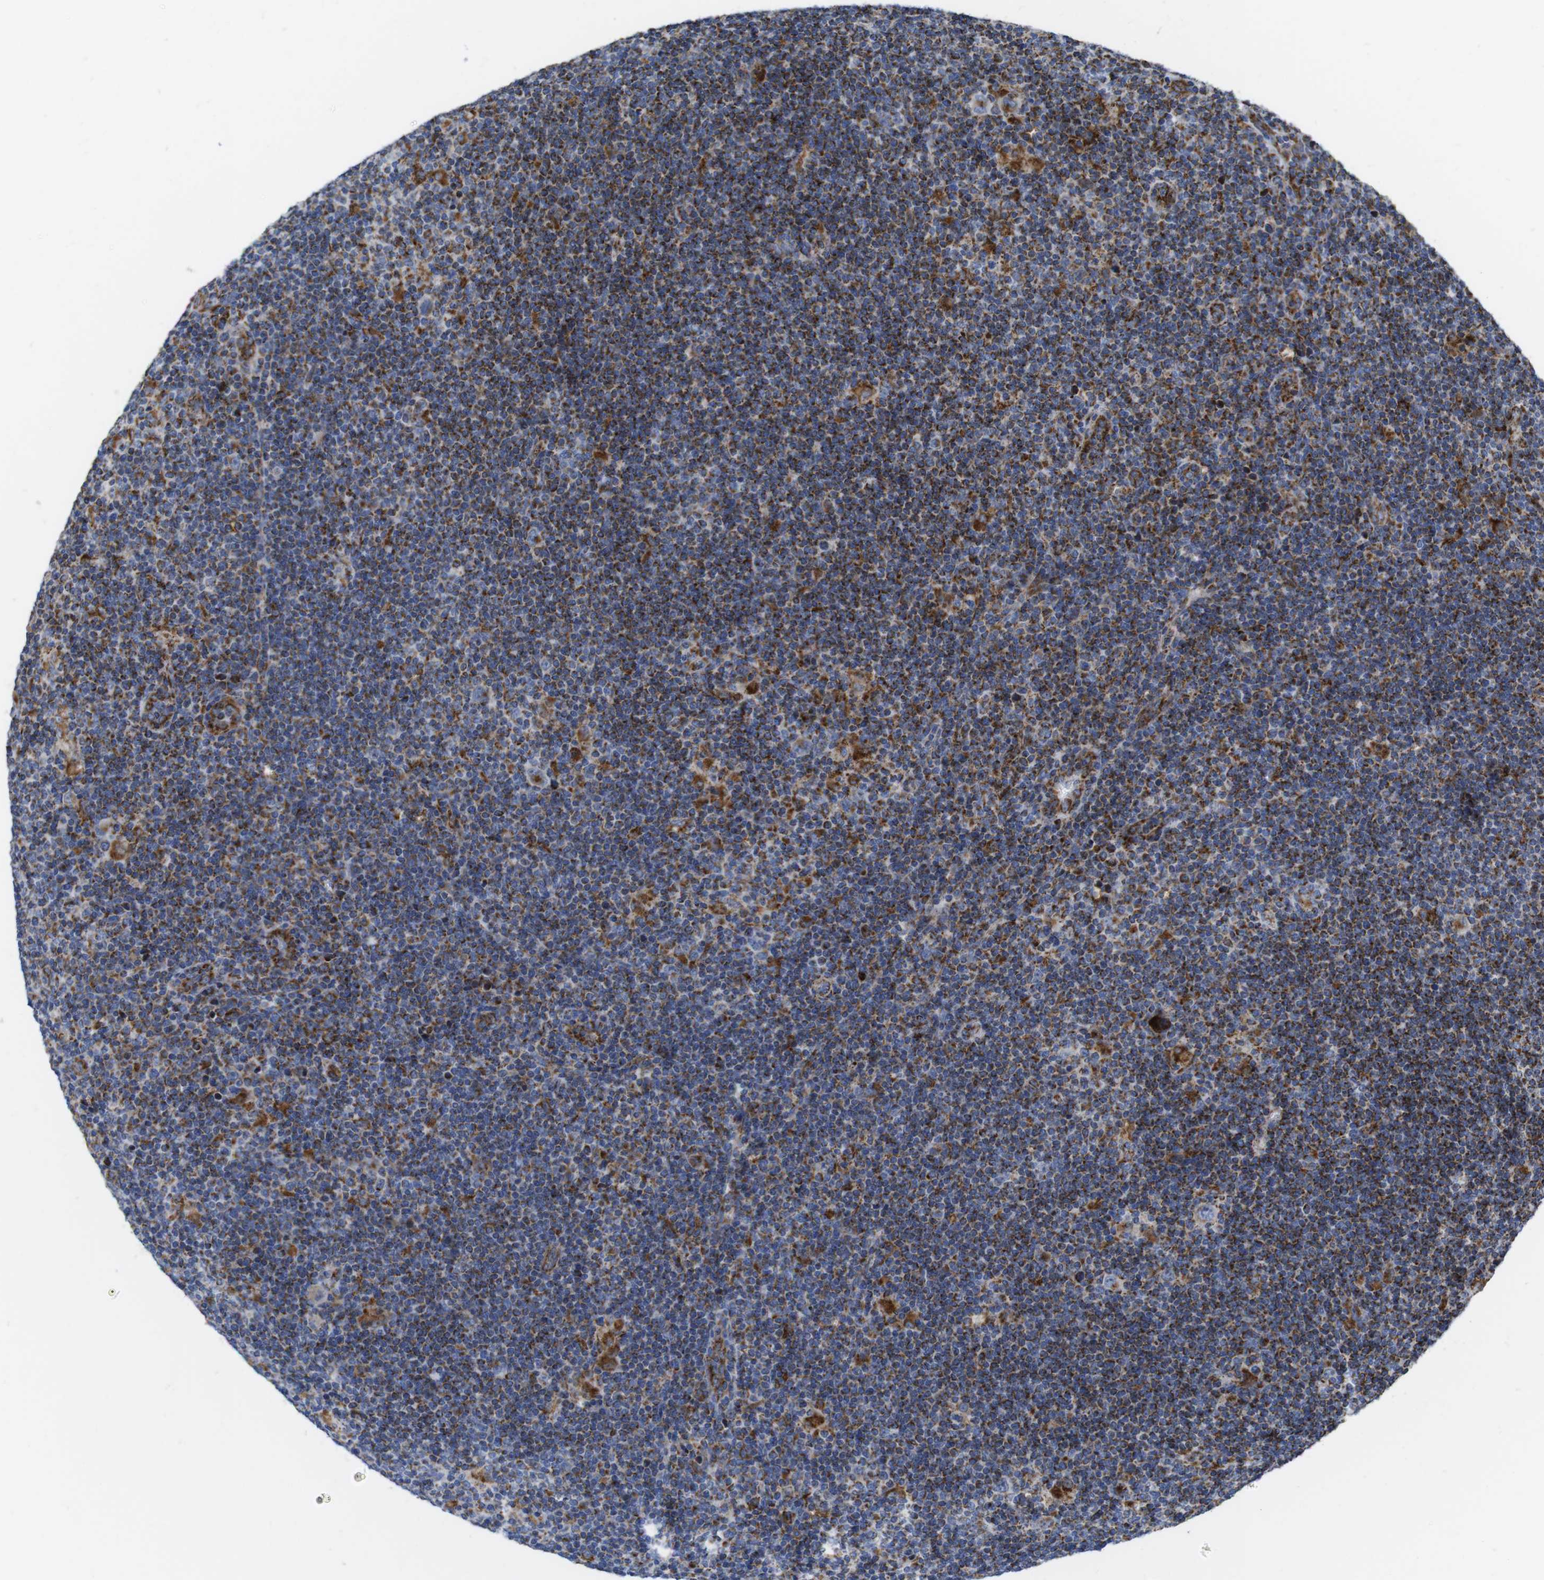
{"staining": {"intensity": "moderate", "quantity": "25%-75%", "location": "cytoplasmic/membranous"}, "tissue": "lymphoma", "cell_type": "Tumor cells", "image_type": "cancer", "snomed": [{"axis": "morphology", "description": "Hodgkin's disease, NOS"}, {"axis": "topography", "description": "Lymph node"}], "caption": "Protein staining demonstrates moderate cytoplasmic/membranous expression in about 25%-75% of tumor cells in lymphoma.", "gene": "TMEM192", "patient": {"sex": "female", "age": 57}}